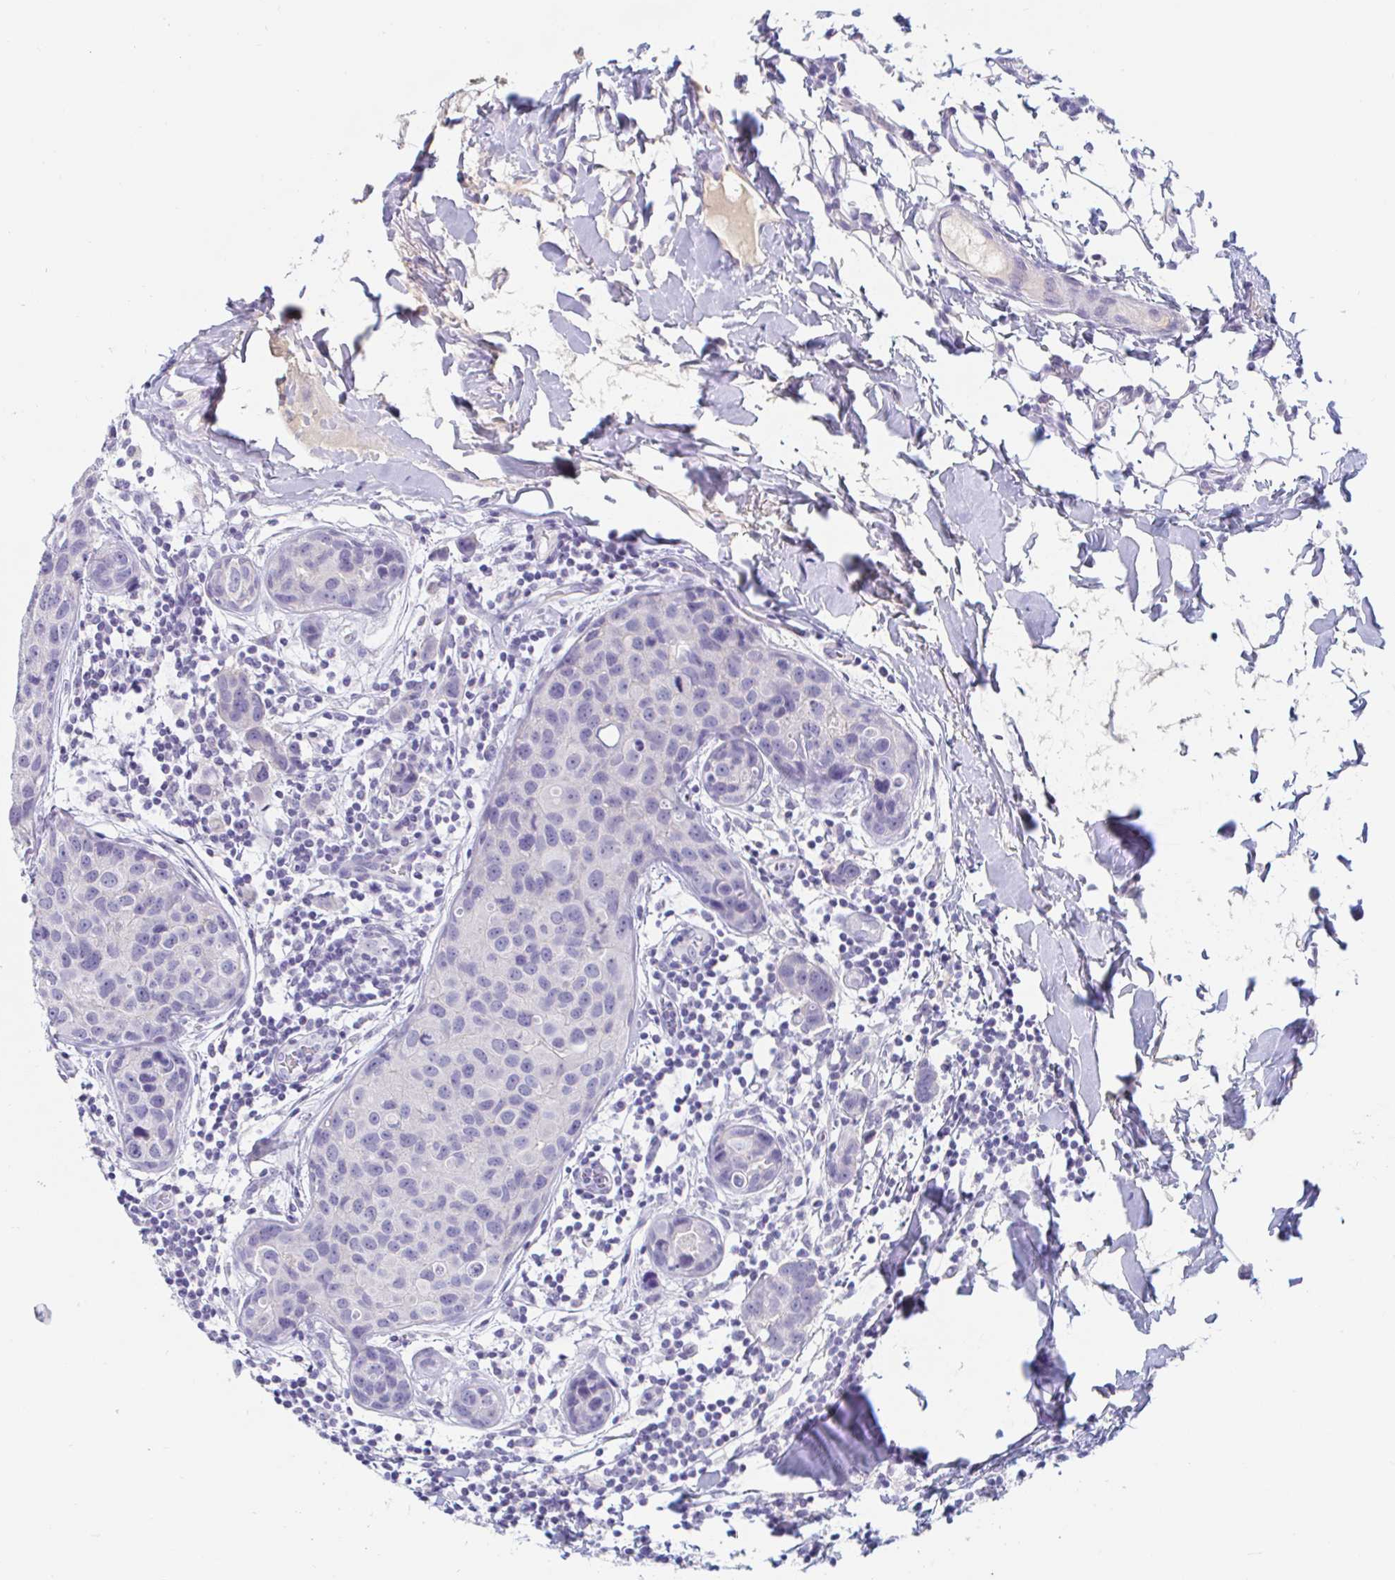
{"staining": {"intensity": "negative", "quantity": "none", "location": "none"}, "tissue": "breast cancer", "cell_type": "Tumor cells", "image_type": "cancer", "snomed": [{"axis": "morphology", "description": "Duct carcinoma"}, {"axis": "topography", "description": "Breast"}], "caption": "An IHC micrograph of breast invasive ductal carcinoma is shown. There is no staining in tumor cells of breast invasive ductal carcinoma.", "gene": "TEX44", "patient": {"sex": "female", "age": 24}}